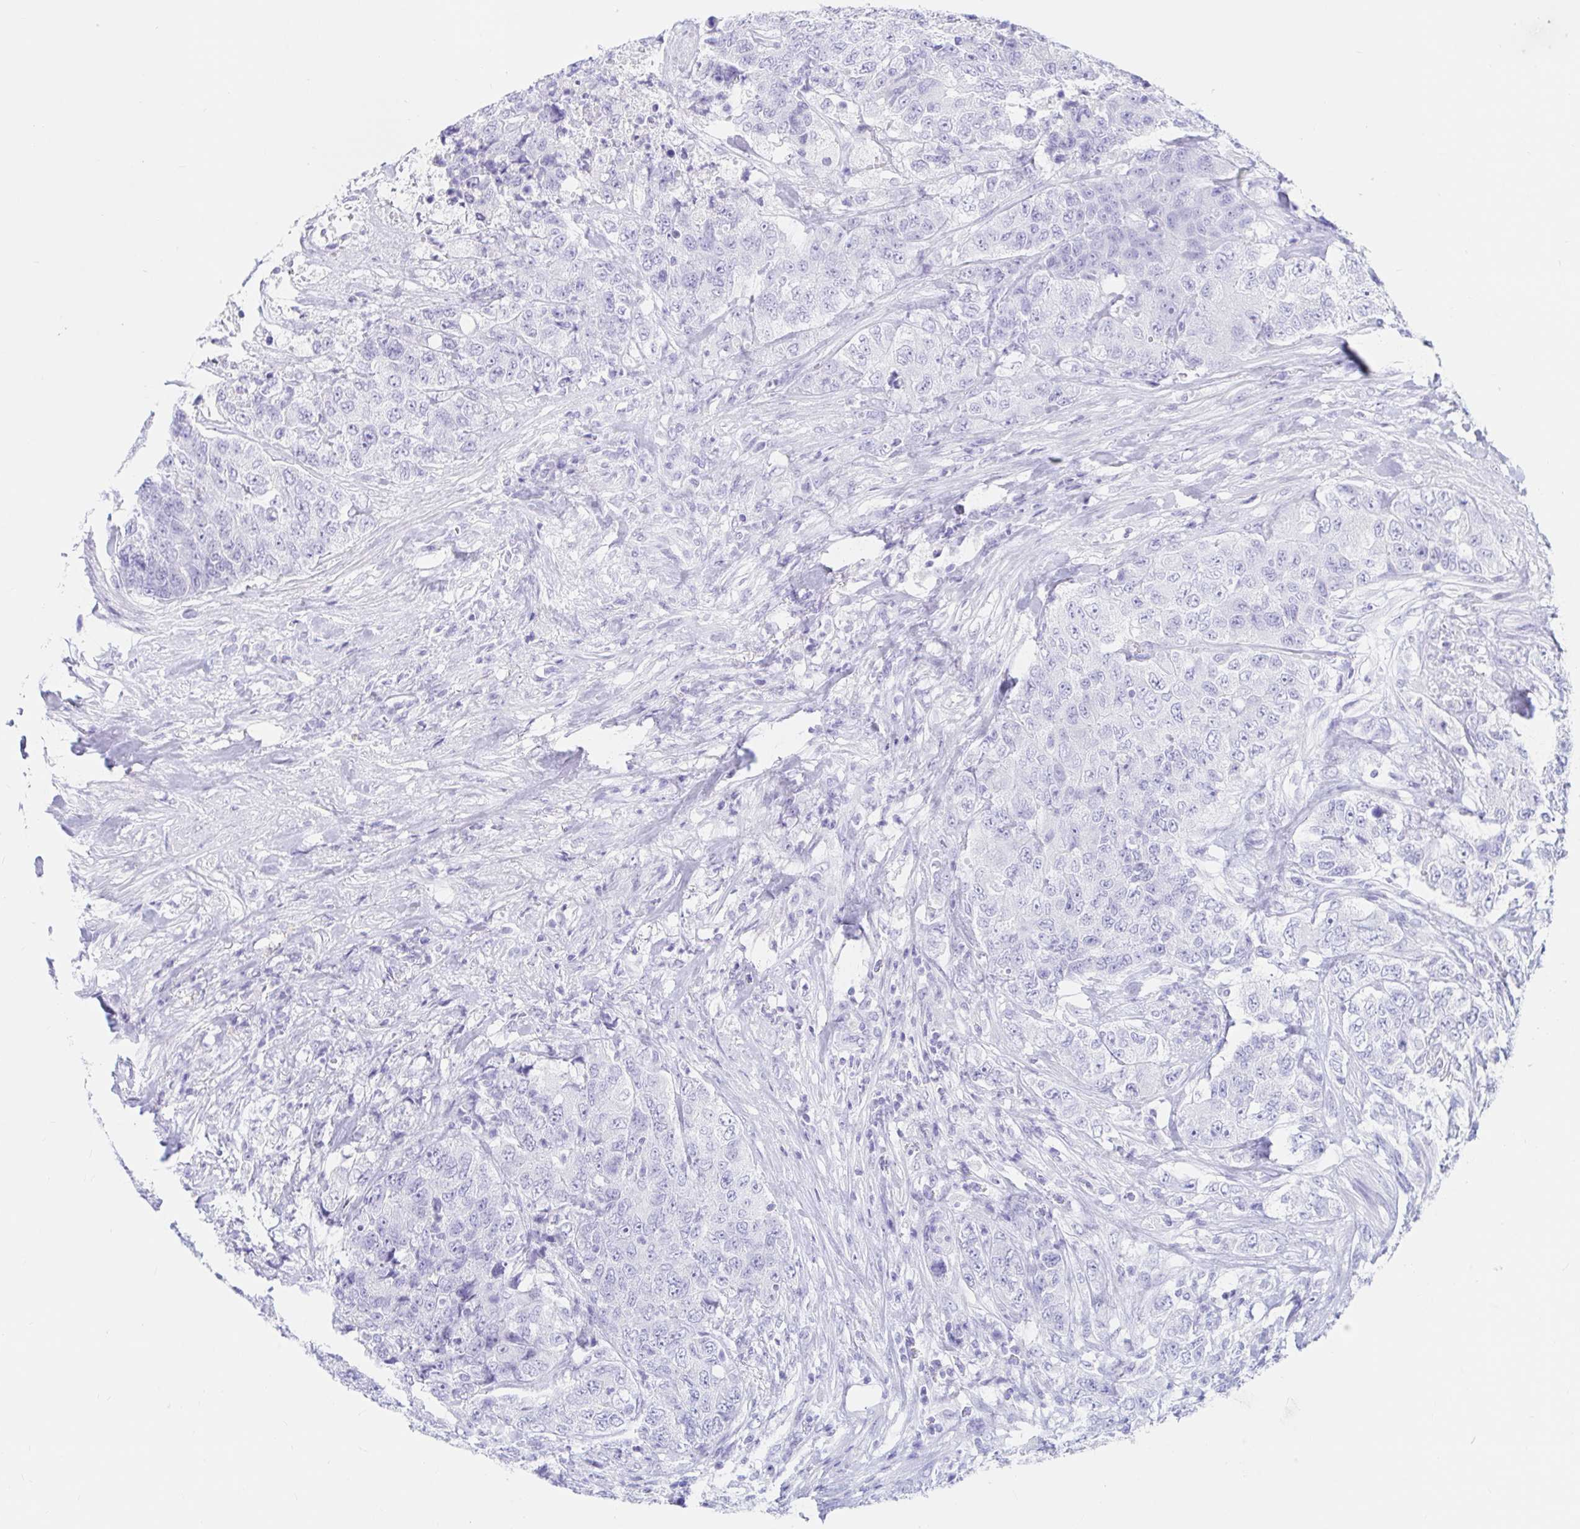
{"staining": {"intensity": "negative", "quantity": "none", "location": "none"}, "tissue": "urothelial cancer", "cell_type": "Tumor cells", "image_type": "cancer", "snomed": [{"axis": "morphology", "description": "Urothelial carcinoma, High grade"}, {"axis": "topography", "description": "Urinary bladder"}], "caption": "This micrograph is of urothelial carcinoma (high-grade) stained with immunohistochemistry to label a protein in brown with the nuclei are counter-stained blue. There is no expression in tumor cells. Nuclei are stained in blue.", "gene": "OR6T1", "patient": {"sex": "female", "age": 78}}